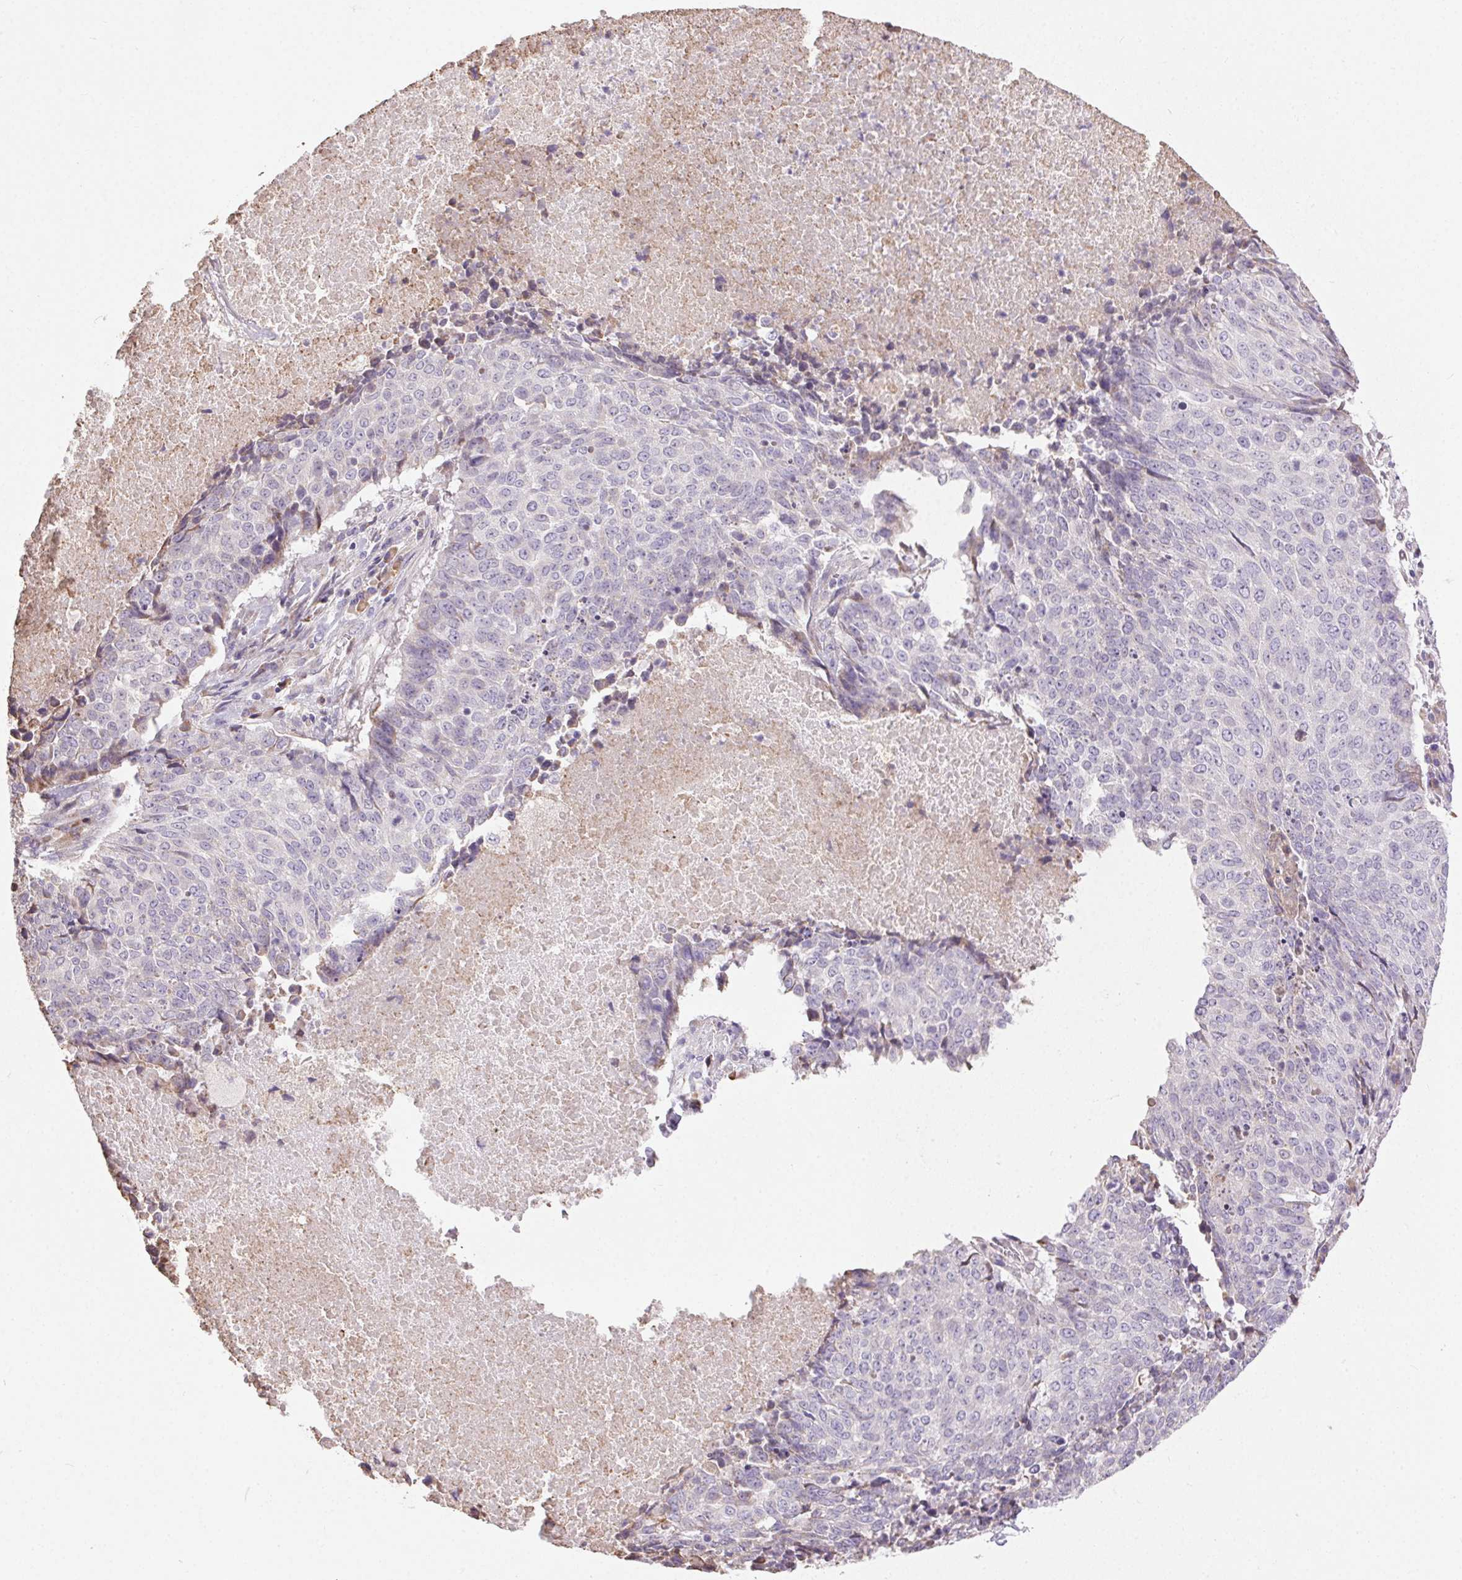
{"staining": {"intensity": "negative", "quantity": "none", "location": "none"}, "tissue": "lung cancer", "cell_type": "Tumor cells", "image_type": "cancer", "snomed": [{"axis": "morphology", "description": "Normal tissue, NOS"}, {"axis": "morphology", "description": "Squamous cell carcinoma, NOS"}, {"axis": "topography", "description": "Bronchus"}, {"axis": "topography", "description": "Lung"}], "caption": "Immunohistochemistry of human lung cancer shows no positivity in tumor cells. (DAB immunohistochemistry (IHC), high magnification).", "gene": "SNX31", "patient": {"sex": "male", "age": 64}}